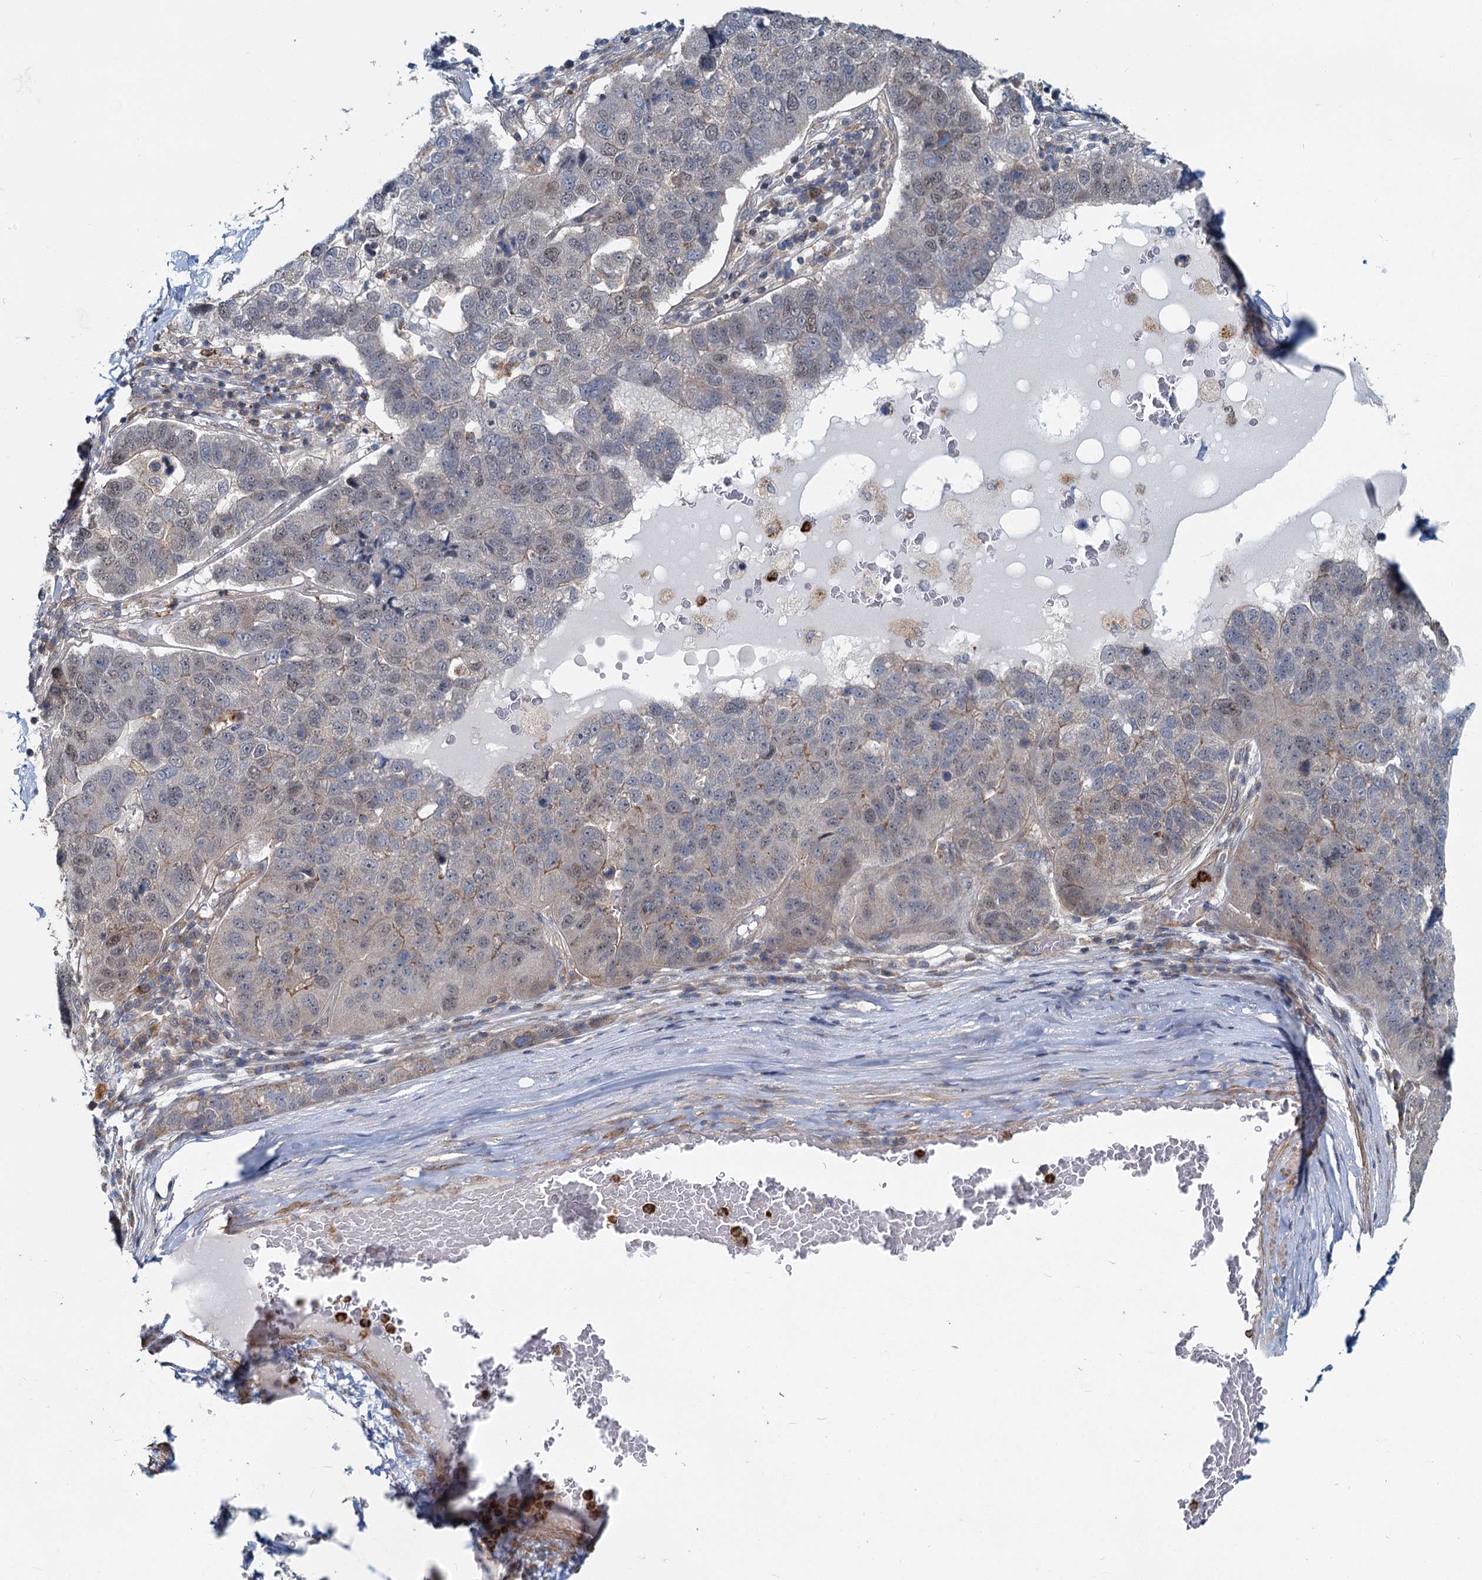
{"staining": {"intensity": "weak", "quantity": "<25%", "location": "cytoplasmic/membranous"}, "tissue": "pancreatic cancer", "cell_type": "Tumor cells", "image_type": "cancer", "snomed": [{"axis": "morphology", "description": "Adenocarcinoma, NOS"}, {"axis": "topography", "description": "Pancreas"}], "caption": "This is a micrograph of immunohistochemistry staining of pancreatic cancer (adenocarcinoma), which shows no staining in tumor cells.", "gene": "ADCY2", "patient": {"sex": "female", "age": 61}}